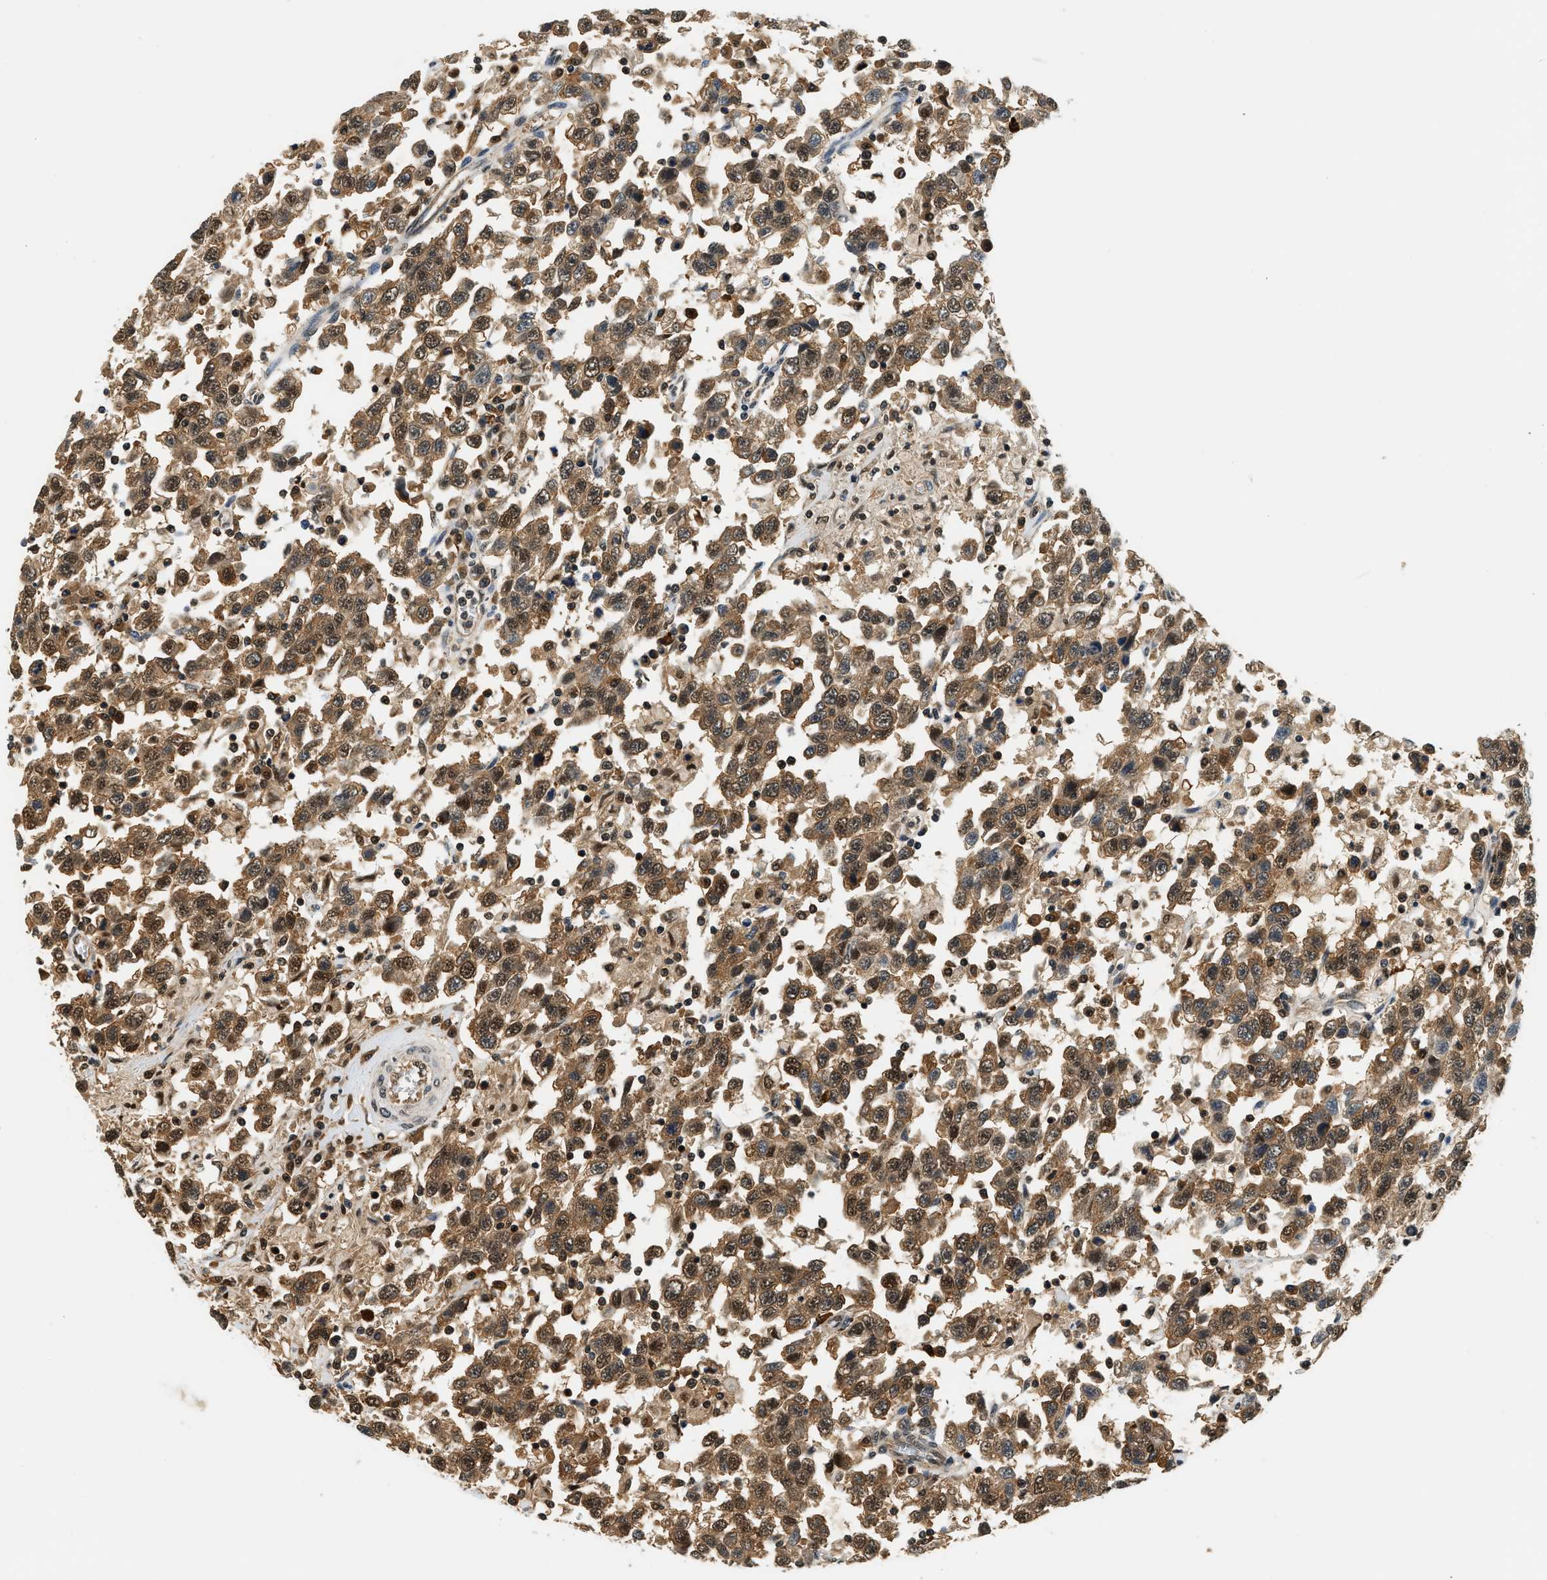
{"staining": {"intensity": "strong", "quantity": ">75%", "location": "cytoplasmic/membranous,nuclear"}, "tissue": "testis cancer", "cell_type": "Tumor cells", "image_type": "cancer", "snomed": [{"axis": "morphology", "description": "Seminoma, NOS"}, {"axis": "topography", "description": "Testis"}], "caption": "There is high levels of strong cytoplasmic/membranous and nuclear positivity in tumor cells of testis seminoma, as demonstrated by immunohistochemical staining (brown color).", "gene": "PSMD3", "patient": {"sex": "male", "age": 41}}